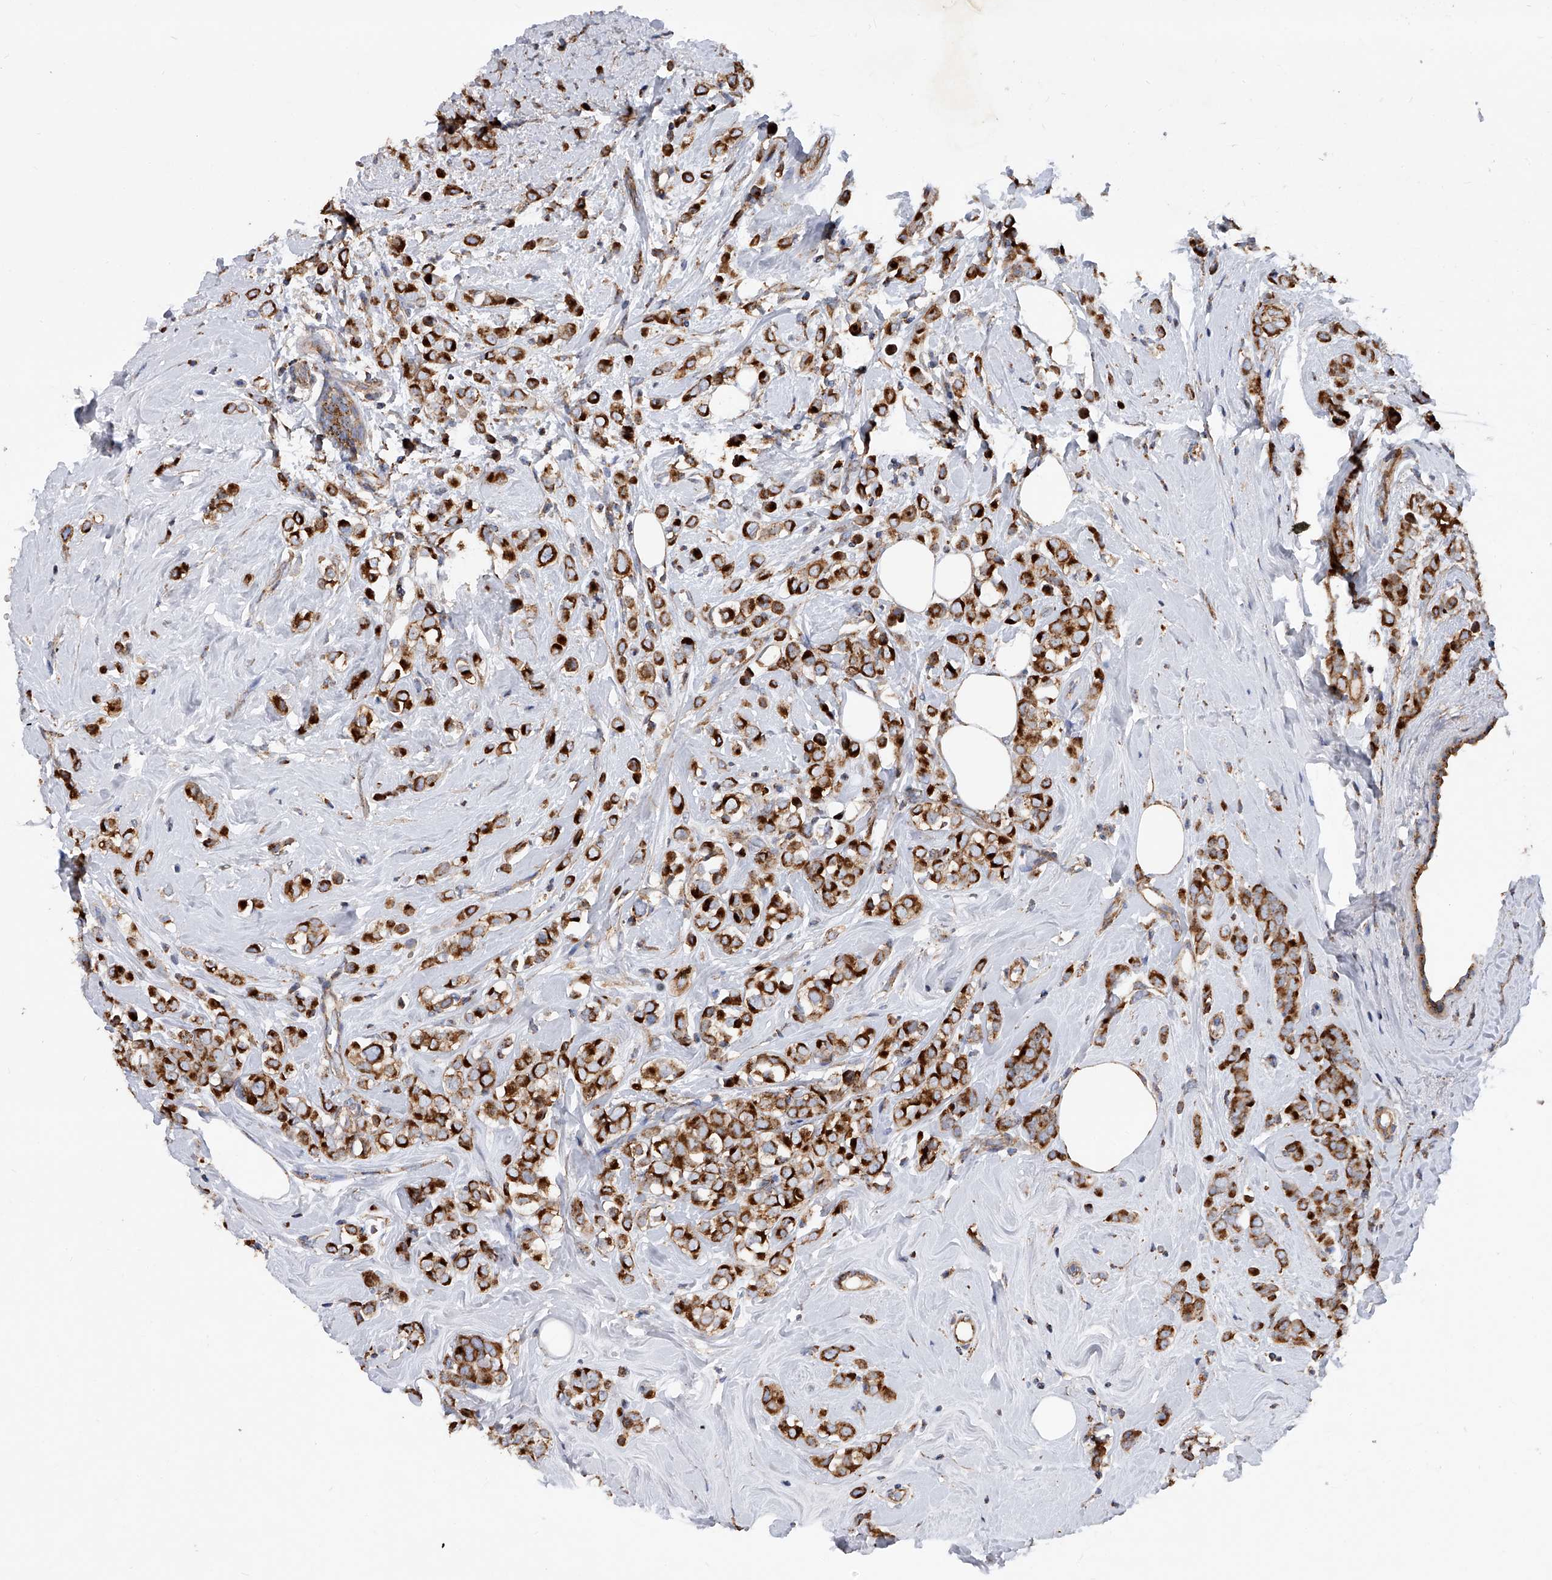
{"staining": {"intensity": "strong", "quantity": ">75%", "location": "cytoplasmic/membranous"}, "tissue": "breast cancer", "cell_type": "Tumor cells", "image_type": "cancer", "snomed": [{"axis": "morphology", "description": "Lobular carcinoma"}, {"axis": "topography", "description": "Breast"}], "caption": "Protein expression analysis of breast cancer reveals strong cytoplasmic/membranous positivity in approximately >75% of tumor cells.", "gene": "PDSS2", "patient": {"sex": "female", "age": 47}}